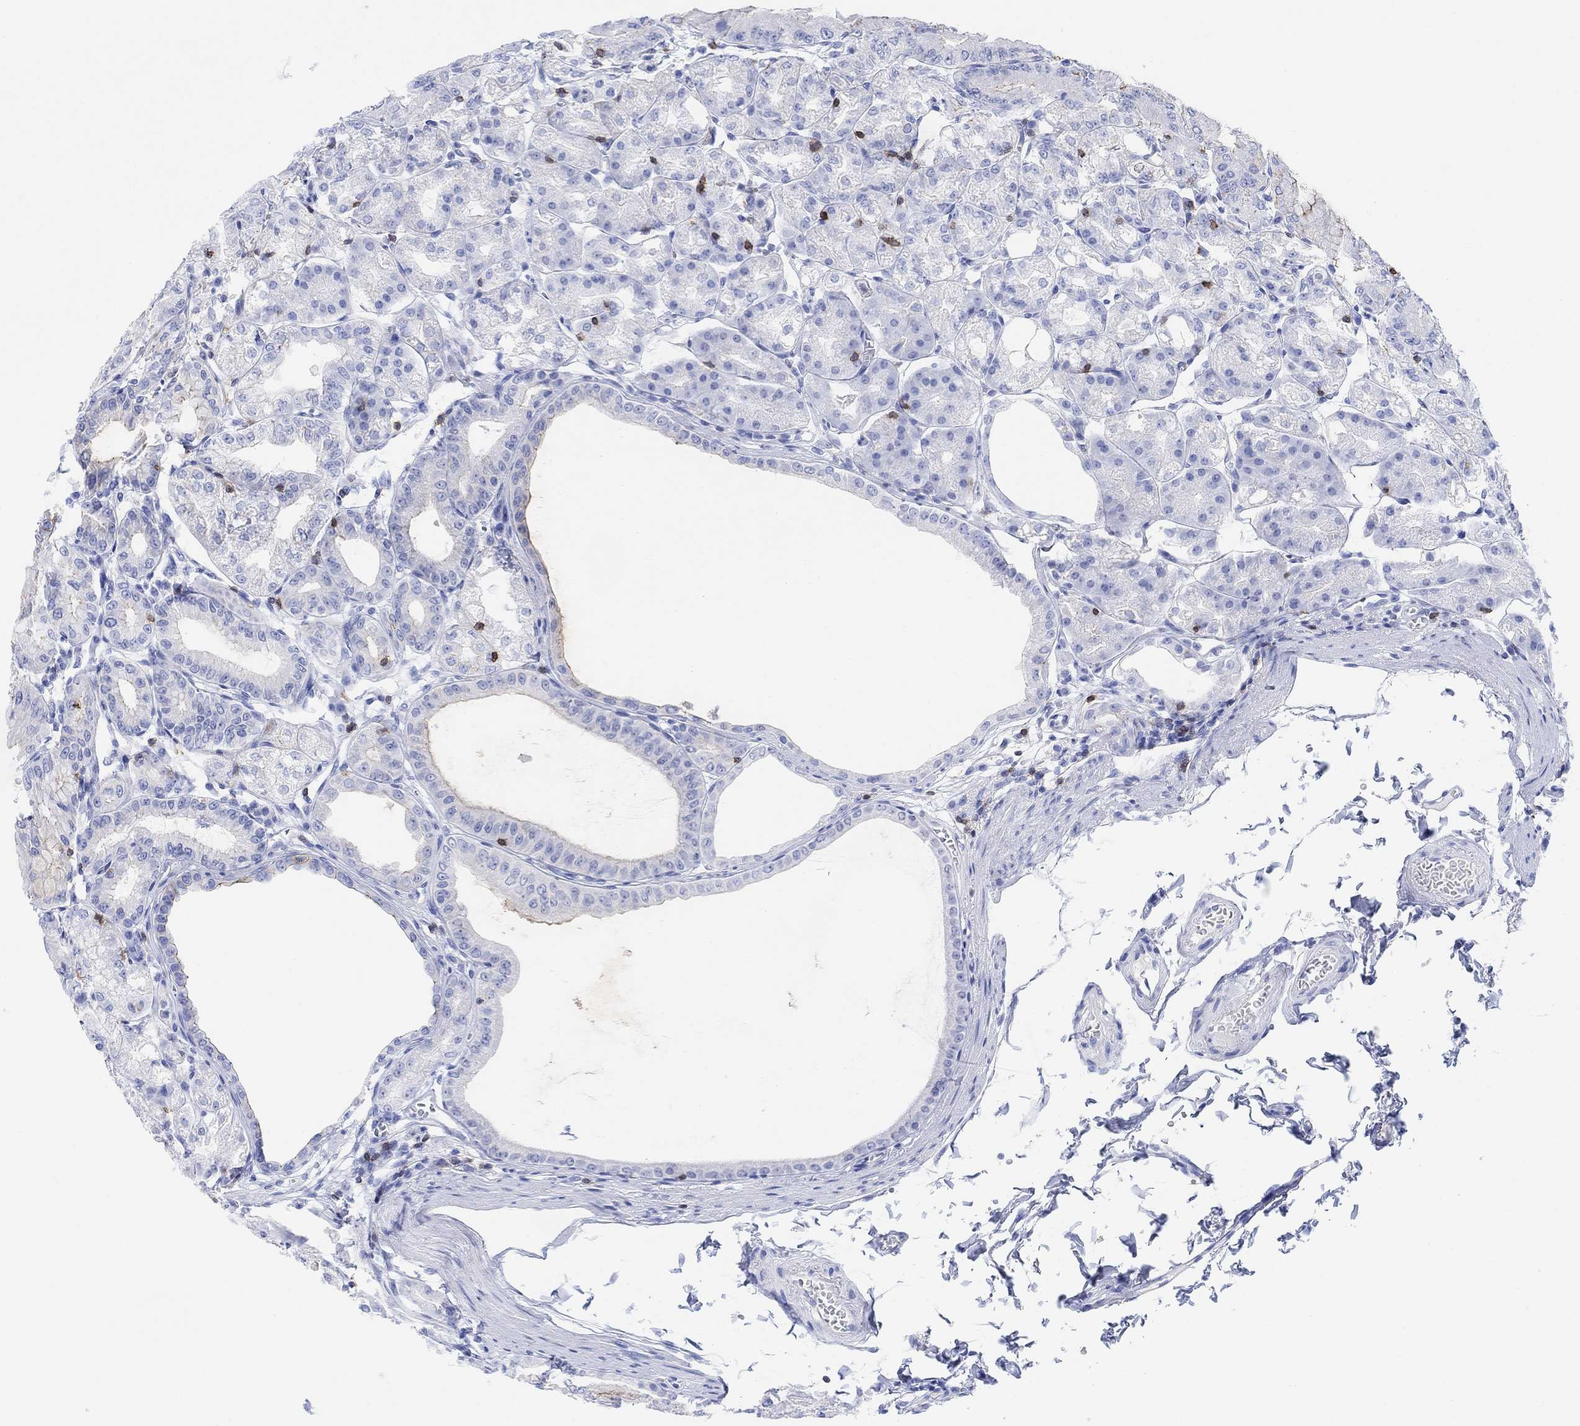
{"staining": {"intensity": "strong", "quantity": "<25%", "location": "cytoplasmic/membranous"}, "tissue": "stomach", "cell_type": "Glandular cells", "image_type": "normal", "snomed": [{"axis": "morphology", "description": "Normal tissue, NOS"}, {"axis": "topography", "description": "Stomach"}], "caption": "Protein staining of normal stomach shows strong cytoplasmic/membranous positivity in approximately <25% of glandular cells.", "gene": "GPR65", "patient": {"sex": "male", "age": 71}}